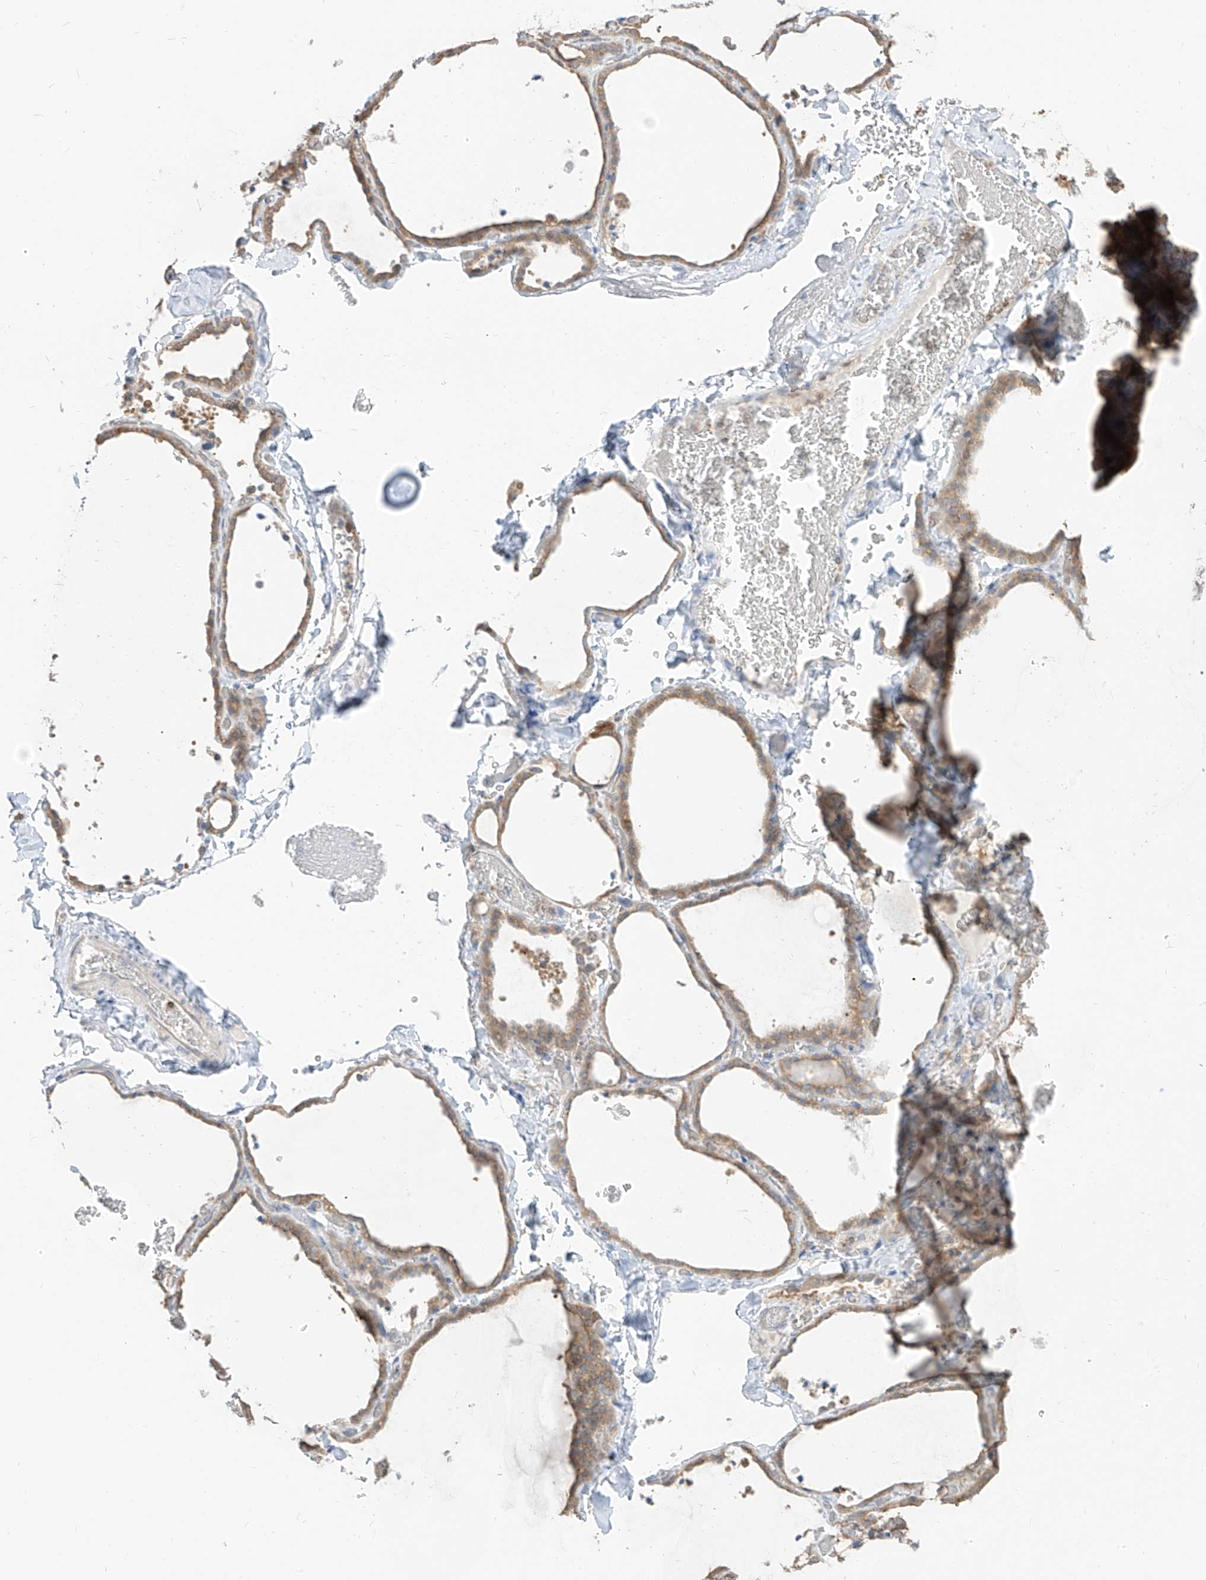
{"staining": {"intensity": "moderate", "quantity": ">75%", "location": "cytoplasmic/membranous"}, "tissue": "thyroid gland", "cell_type": "Glandular cells", "image_type": "normal", "snomed": [{"axis": "morphology", "description": "Normal tissue, NOS"}, {"axis": "topography", "description": "Thyroid gland"}], "caption": "This is a photomicrograph of immunohistochemistry staining of normal thyroid gland, which shows moderate staining in the cytoplasmic/membranous of glandular cells.", "gene": "ETHE1", "patient": {"sex": "female", "age": 22}}